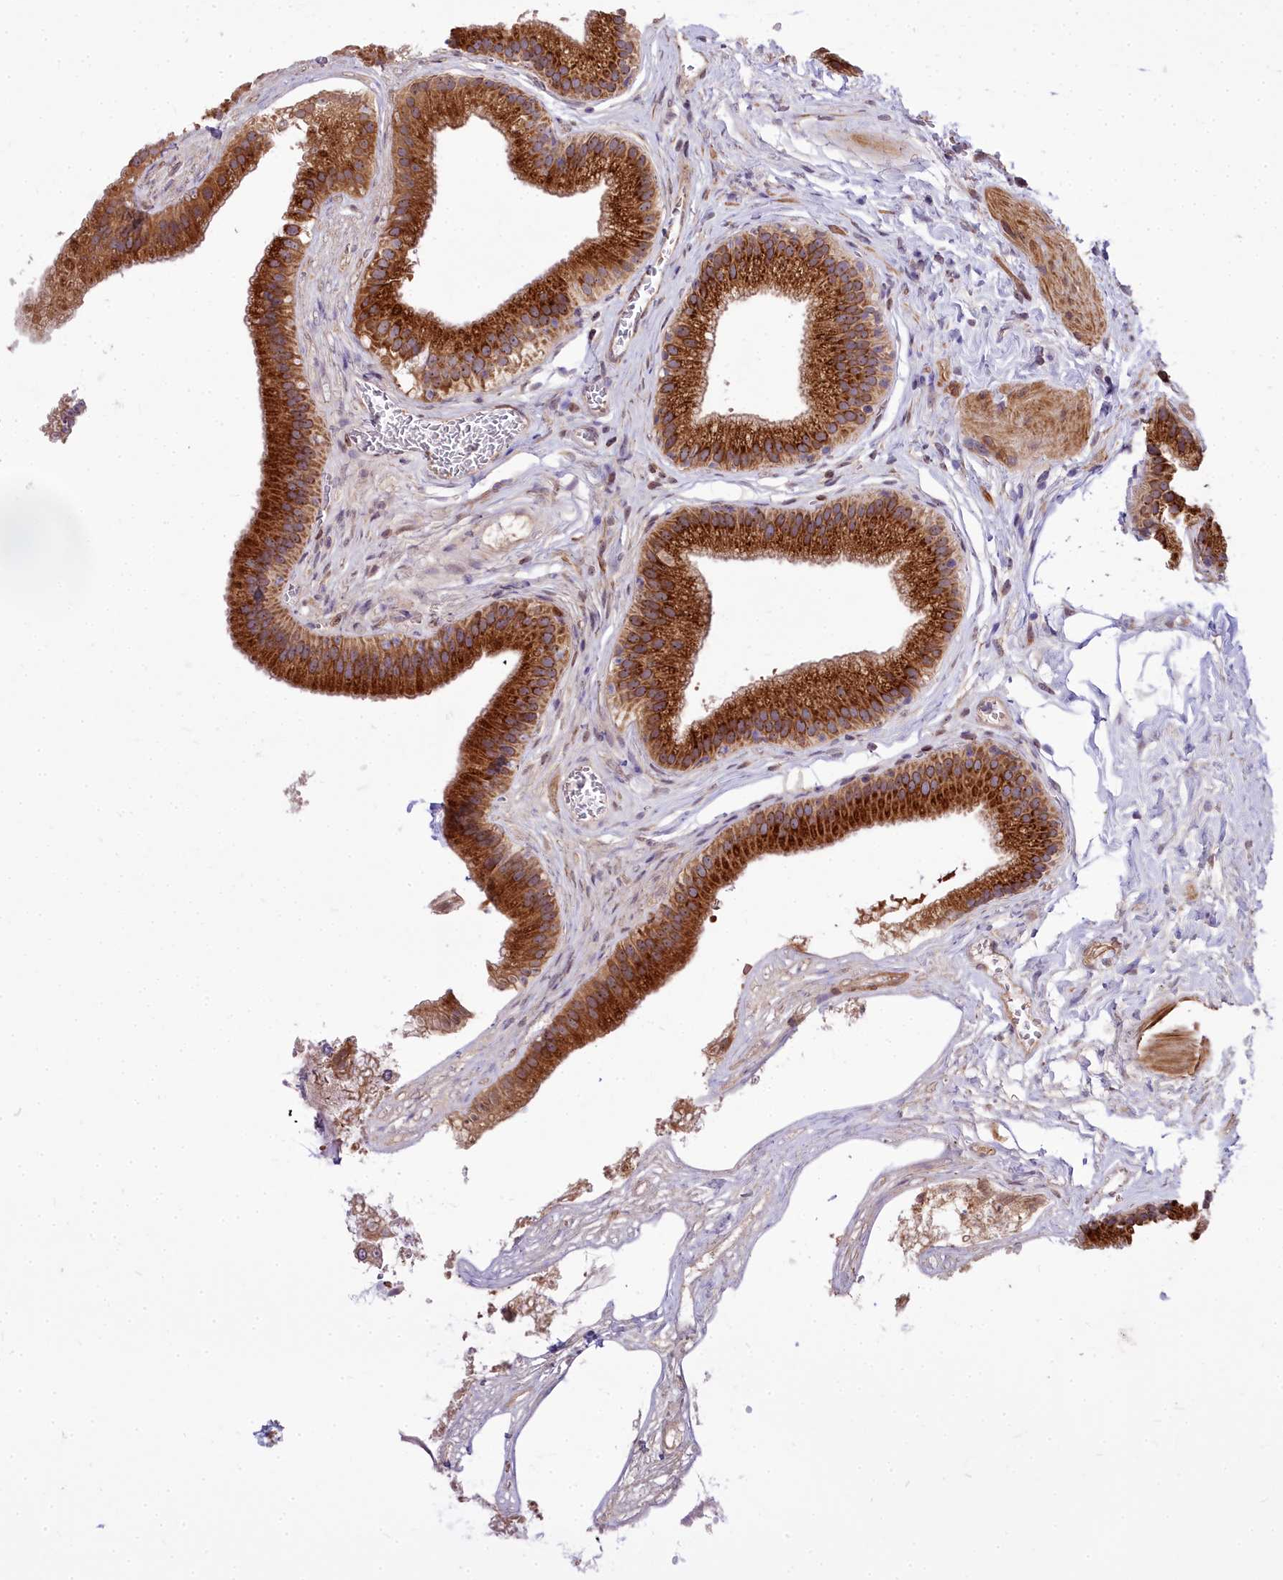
{"staining": {"intensity": "strong", "quantity": ">75%", "location": "cytoplasmic/membranous"}, "tissue": "gallbladder", "cell_type": "Glandular cells", "image_type": "normal", "snomed": [{"axis": "morphology", "description": "Normal tissue, NOS"}, {"axis": "topography", "description": "Gallbladder"}], "caption": "This photomicrograph displays immunohistochemistry staining of unremarkable human gallbladder, with high strong cytoplasmic/membranous expression in approximately >75% of glandular cells.", "gene": "ABCB8", "patient": {"sex": "female", "age": 54}}